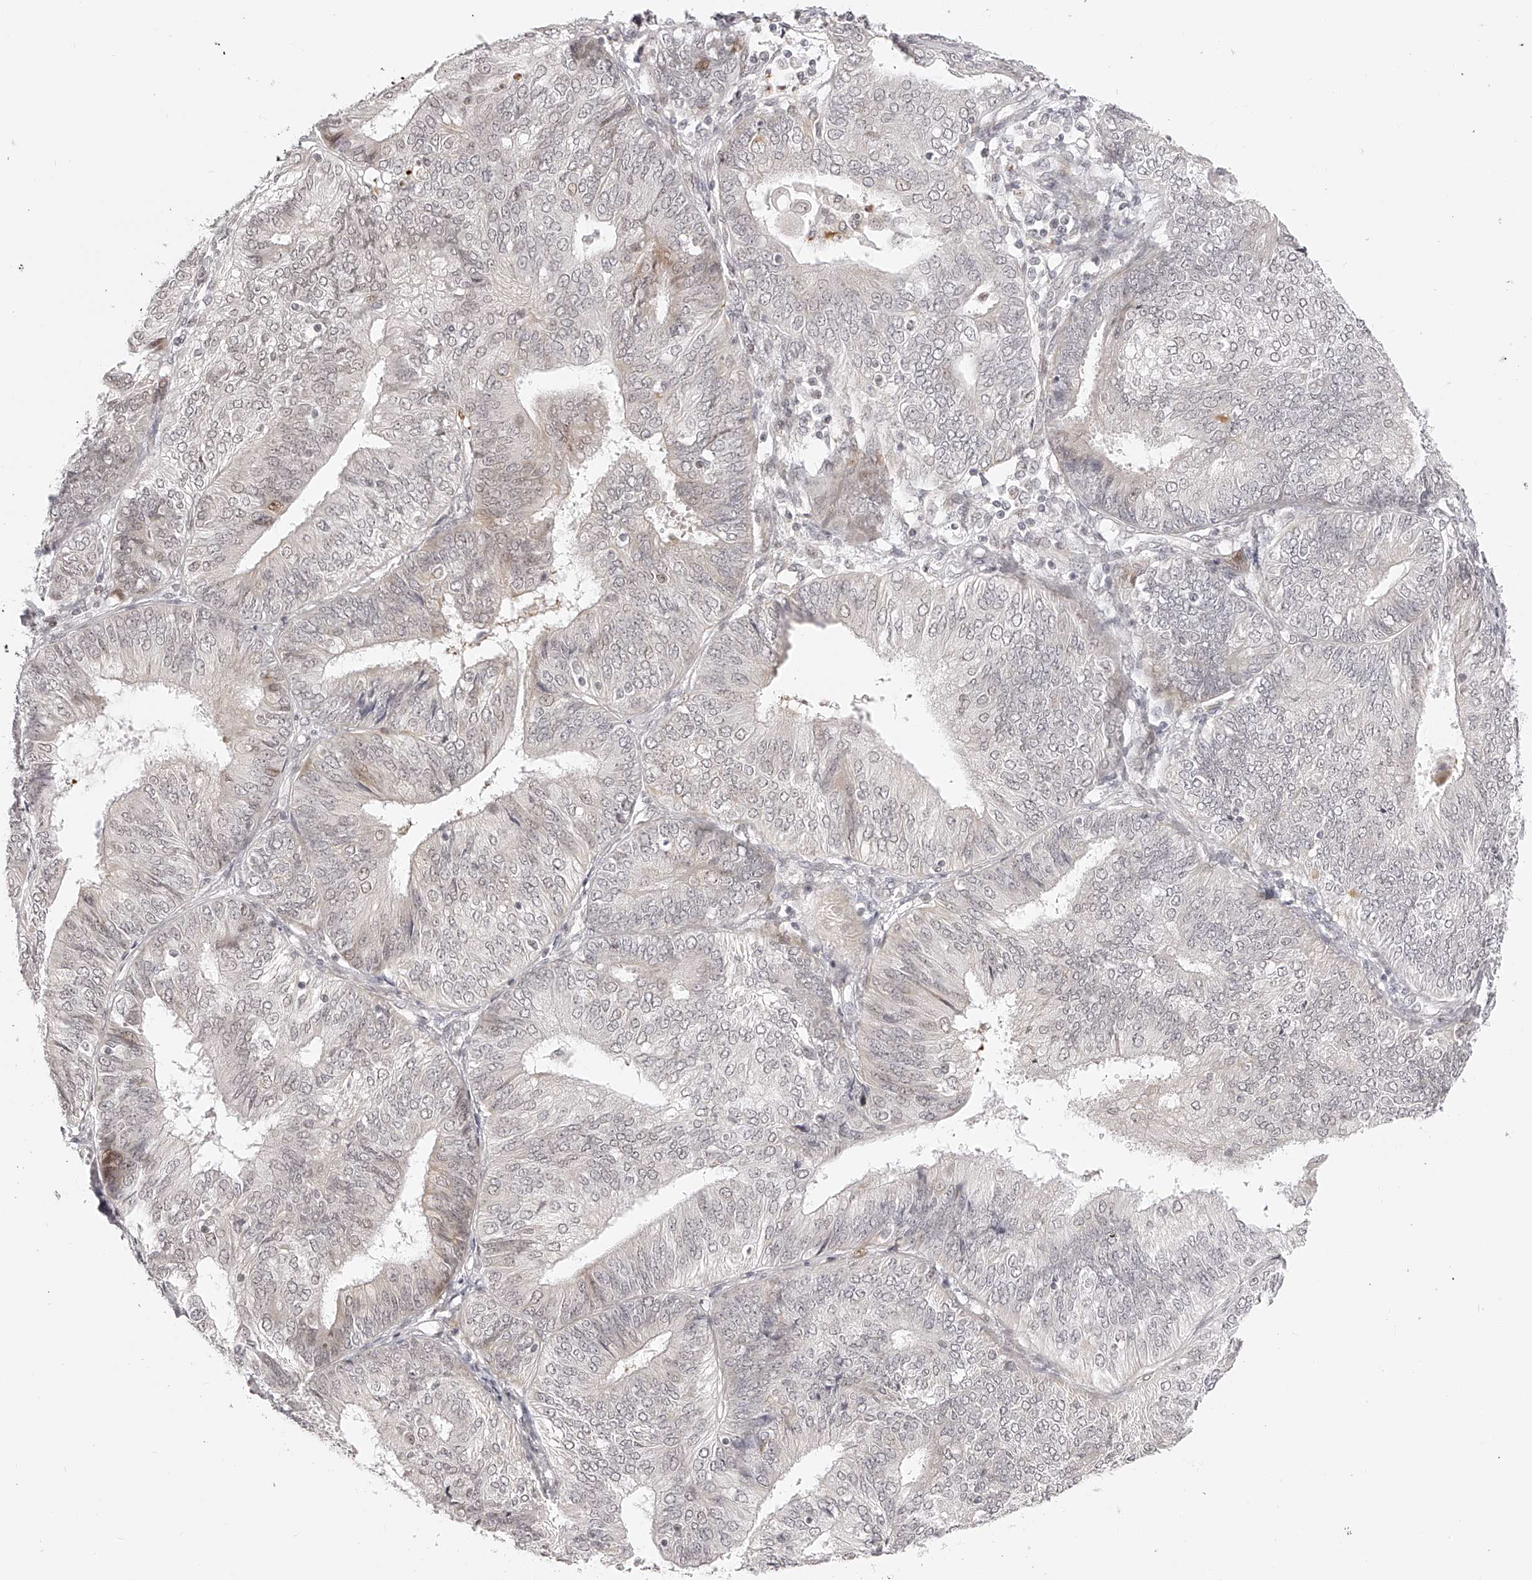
{"staining": {"intensity": "negative", "quantity": "none", "location": "none"}, "tissue": "endometrial cancer", "cell_type": "Tumor cells", "image_type": "cancer", "snomed": [{"axis": "morphology", "description": "Adenocarcinoma, NOS"}, {"axis": "topography", "description": "Endometrium"}], "caption": "Immunohistochemical staining of adenocarcinoma (endometrial) shows no significant positivity in tumor cells.", "gene": "PLEKHG1", "patient": {"sex": "female", "age": 58}}